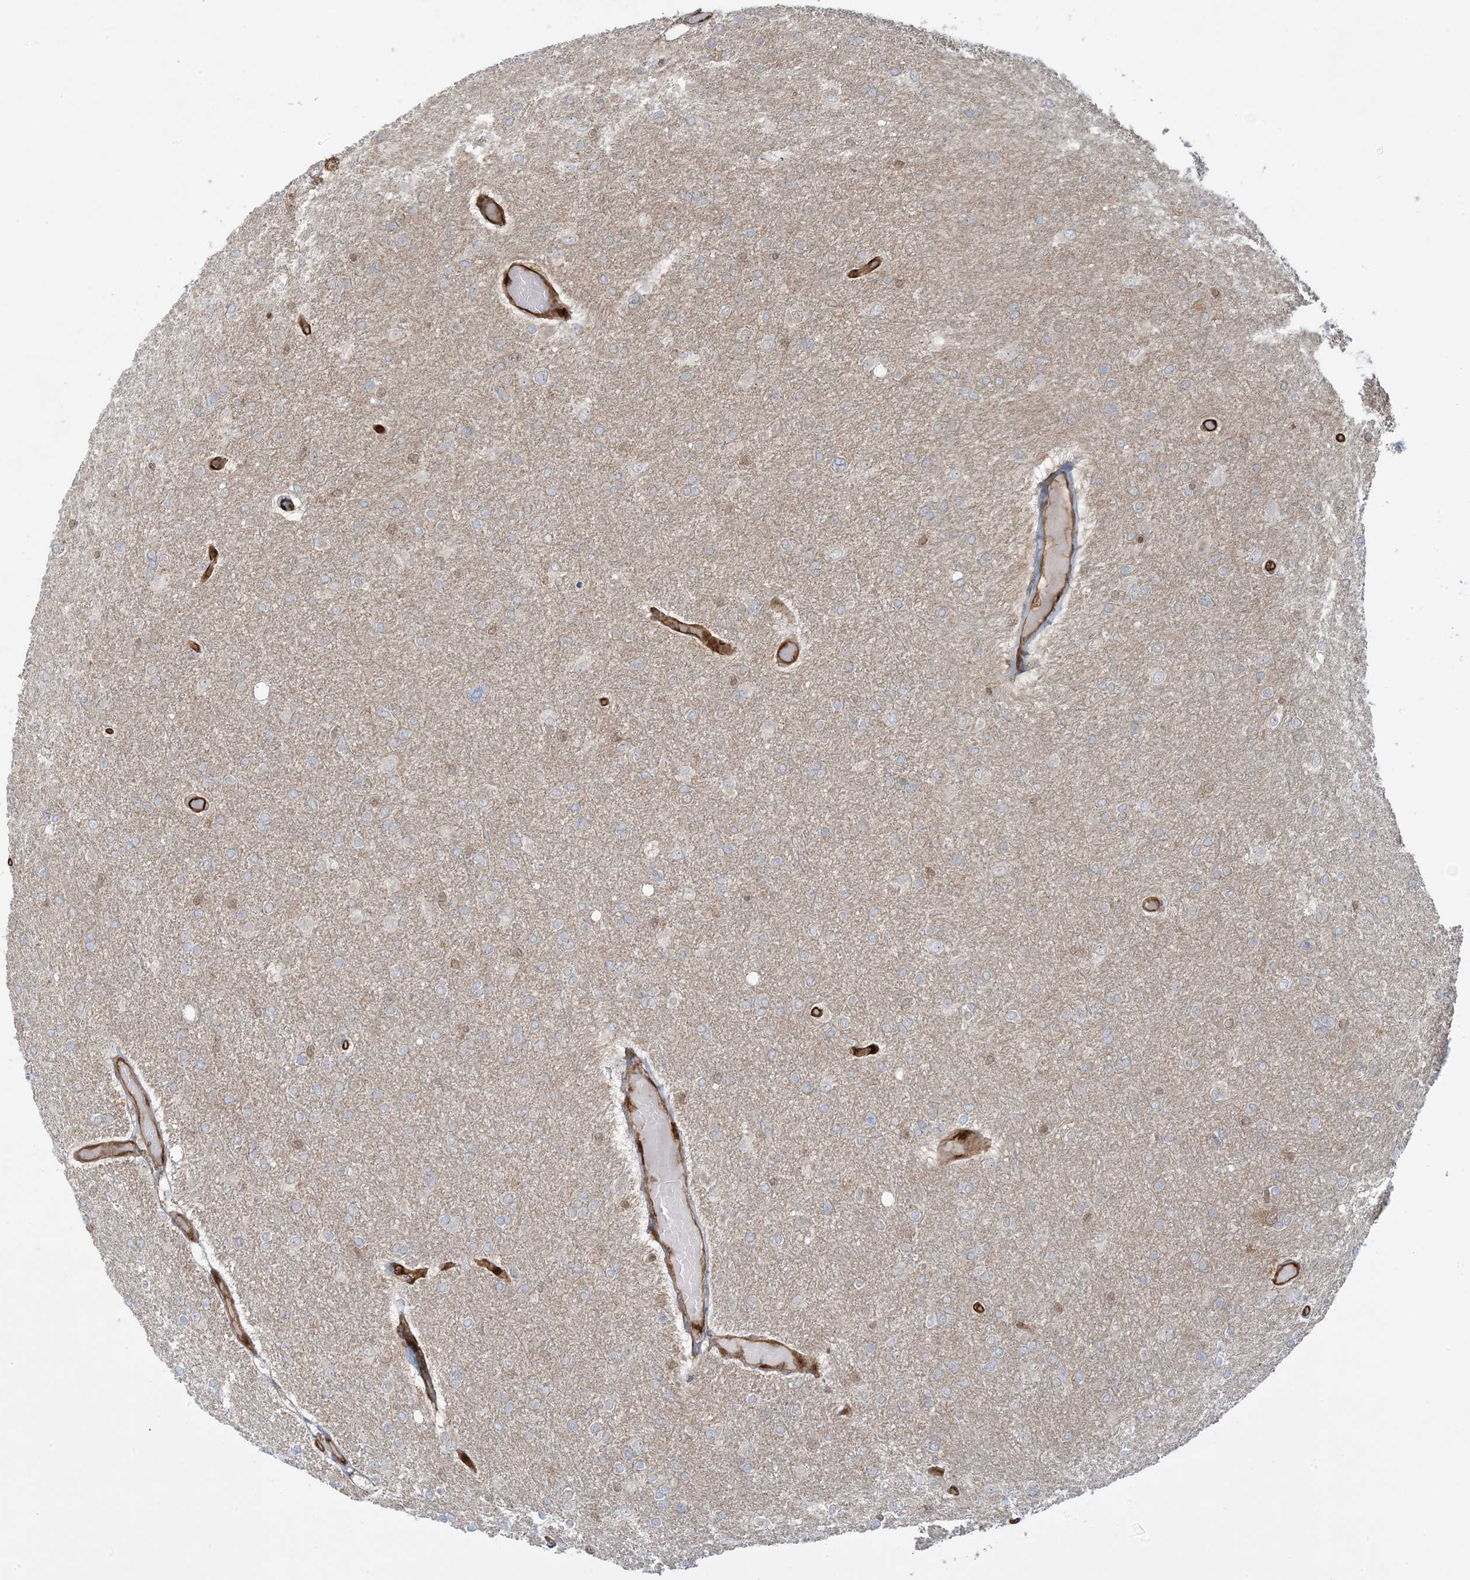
{"staining": {"intensity": "negative", "quantity": "none", "location": "none"}, "tissue": "glioma", "cell_type": "Tumor cells", "image_type": "cancer", "snomed": [{"axis": "morphology", "description": "Glioma, malignant, High grade"}, {"axis": "topography", "description": "Cerebral cortex"}], "caption": "Tumor cells are negative for brown protein staining in glioma.", "gene": "PPM1F", "patient": {"sex": "female", "age": 36}}